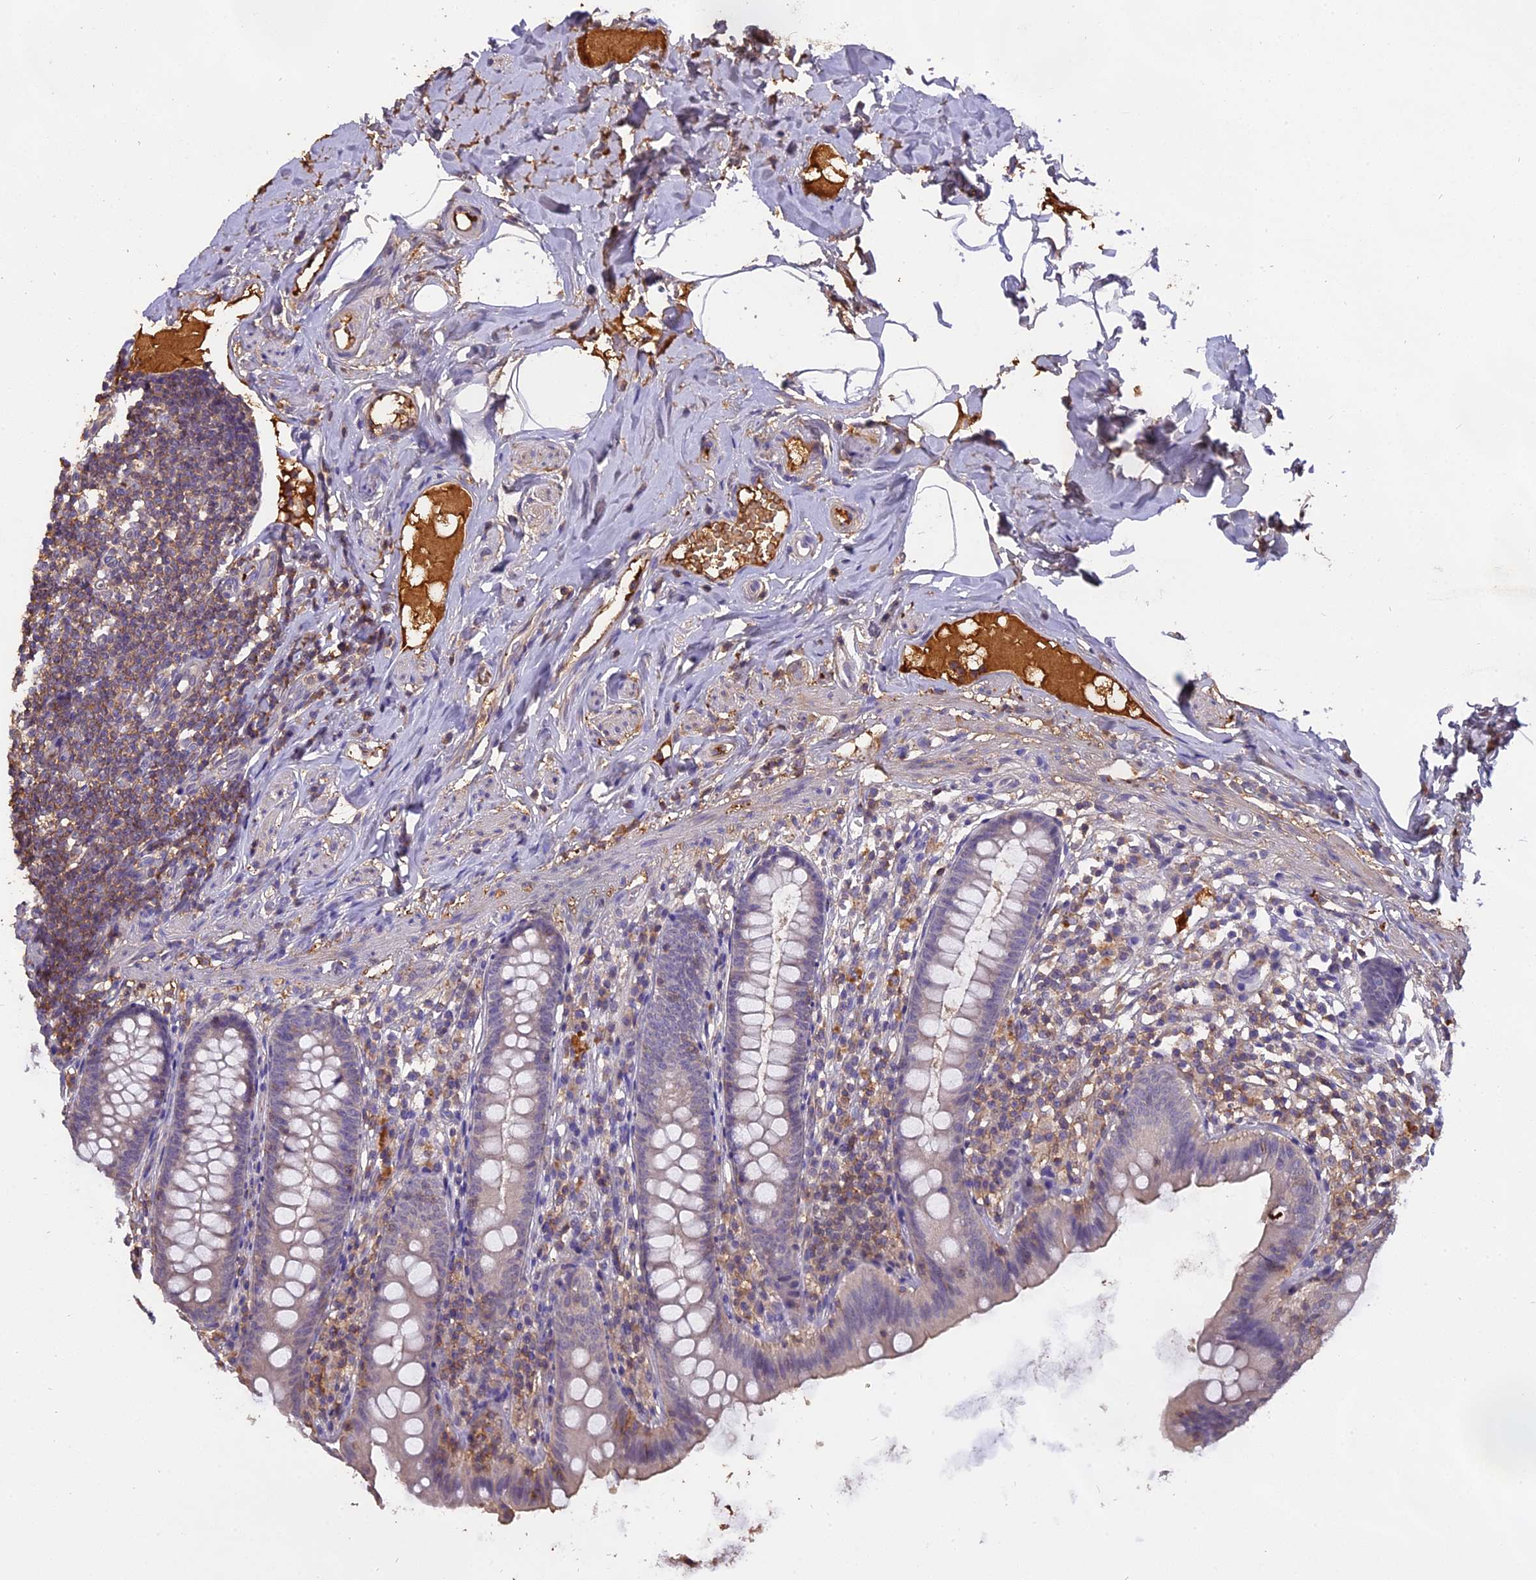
{"staining": {"intensity": "negative", "quantity": "none", "location": "none"}, "tissue": "appendix", "cell_type": "Glandular cells", "image_type": "normal", "snomed": [{"axis": "morphology", "description": "Normal tissue, NOS"}, {"axis": "topography", "description": "Appendix"}], "caption": "Appendix was stained to show a protein in brown. There is no significant positivity in glandular cells. Nuclei are stained in blue.", "gene": "CFAP119", "patient": {"sex": "male", "age": 52}}